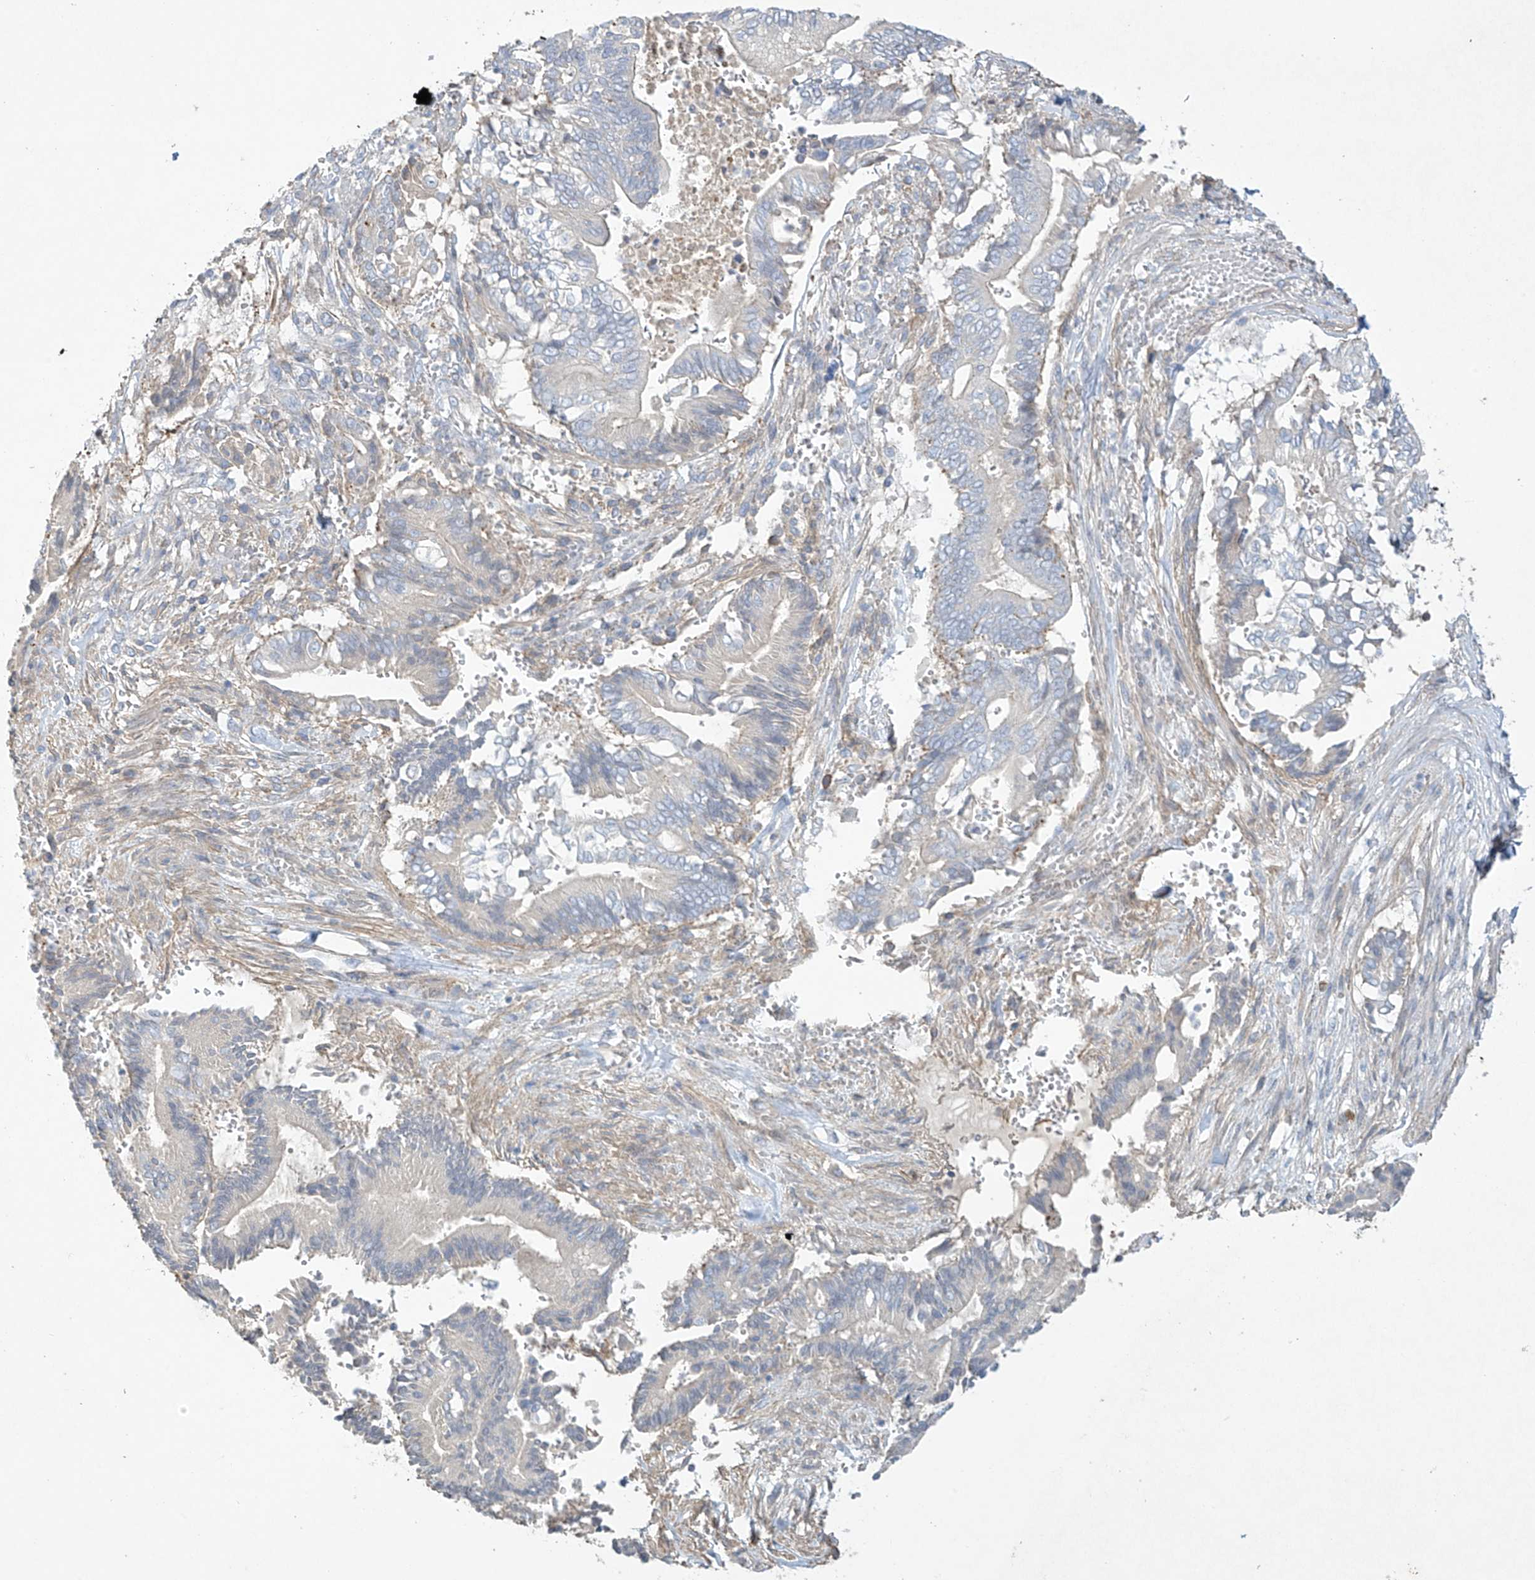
{"staining": {"intensity": "negative", "quantity": "none", "location": "none"}, "tissue": "pancreatic cancer", "cell_type": "Tumor cells", "image_type": "cancer", "snomed": [{"axis": "morphology", "description": "Adenocarcinoma, NOS"}, {"axis": "topography", "description": "Pancreas"}], "caption": "Pancreatic cancer (adenocarcinoma) was stained to show a protein in brown. There is no significant positivity in tumor cells.", "gene": "PRSS12", "patient": {"sex": "male", "age": 68}}